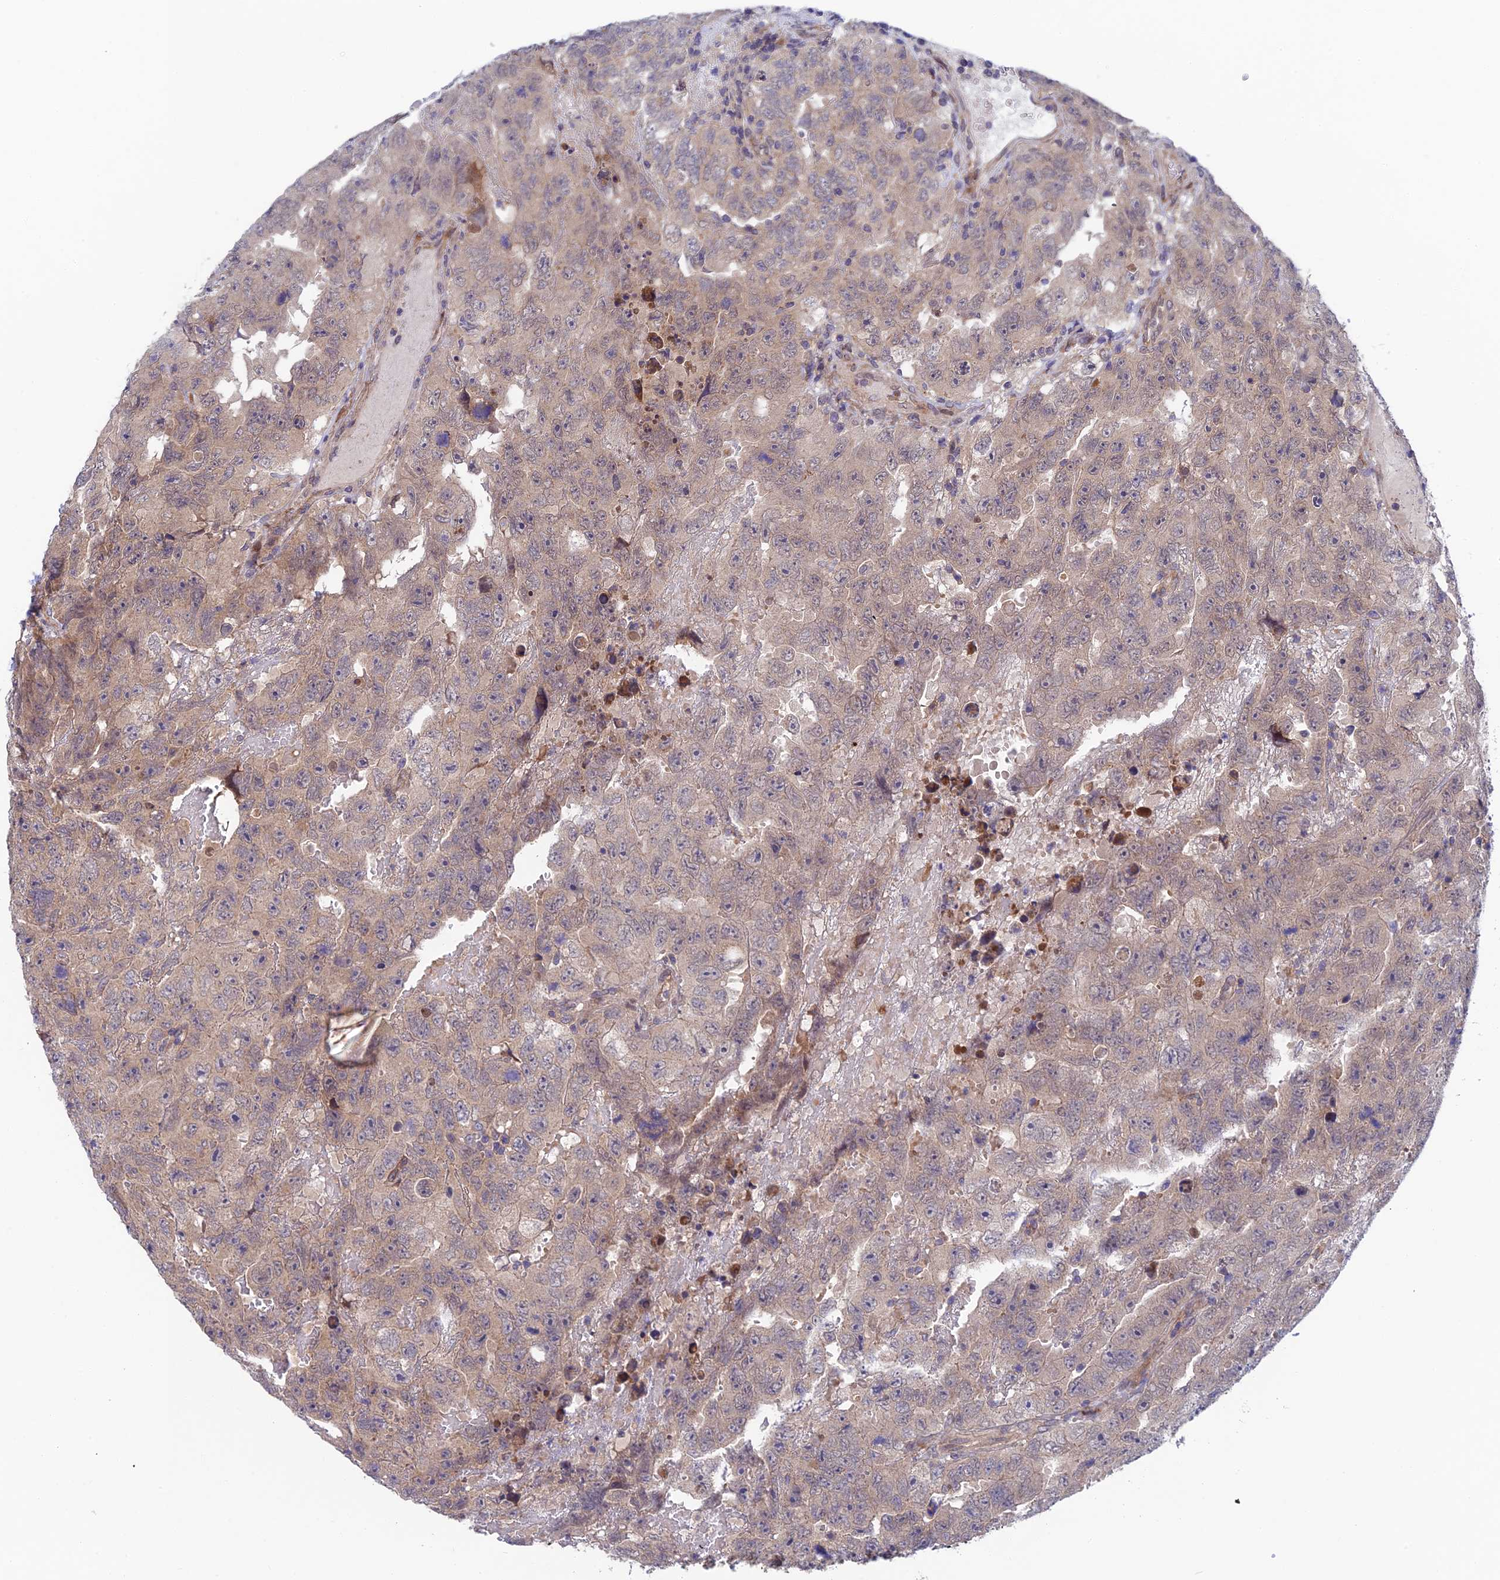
{"staining": {"intensity": "weak", "quantity": "<25%", "location": "cytoplasmic/membranous"}, "tissue": "testis cancer", "cell_type": "Tumor cells", "image_type": "cancer", "snomed": [{"axis": "morphology", "description": "Carcinoma, Embryonal, NOS"}, {"axis": "topography", "description": "Testis"}], "caption": "Tumor cells show no significant staining in testis cancer (embryonal carcinoma).", "gene": "UROS", "patient": {"sex": "male", "age": 45}}